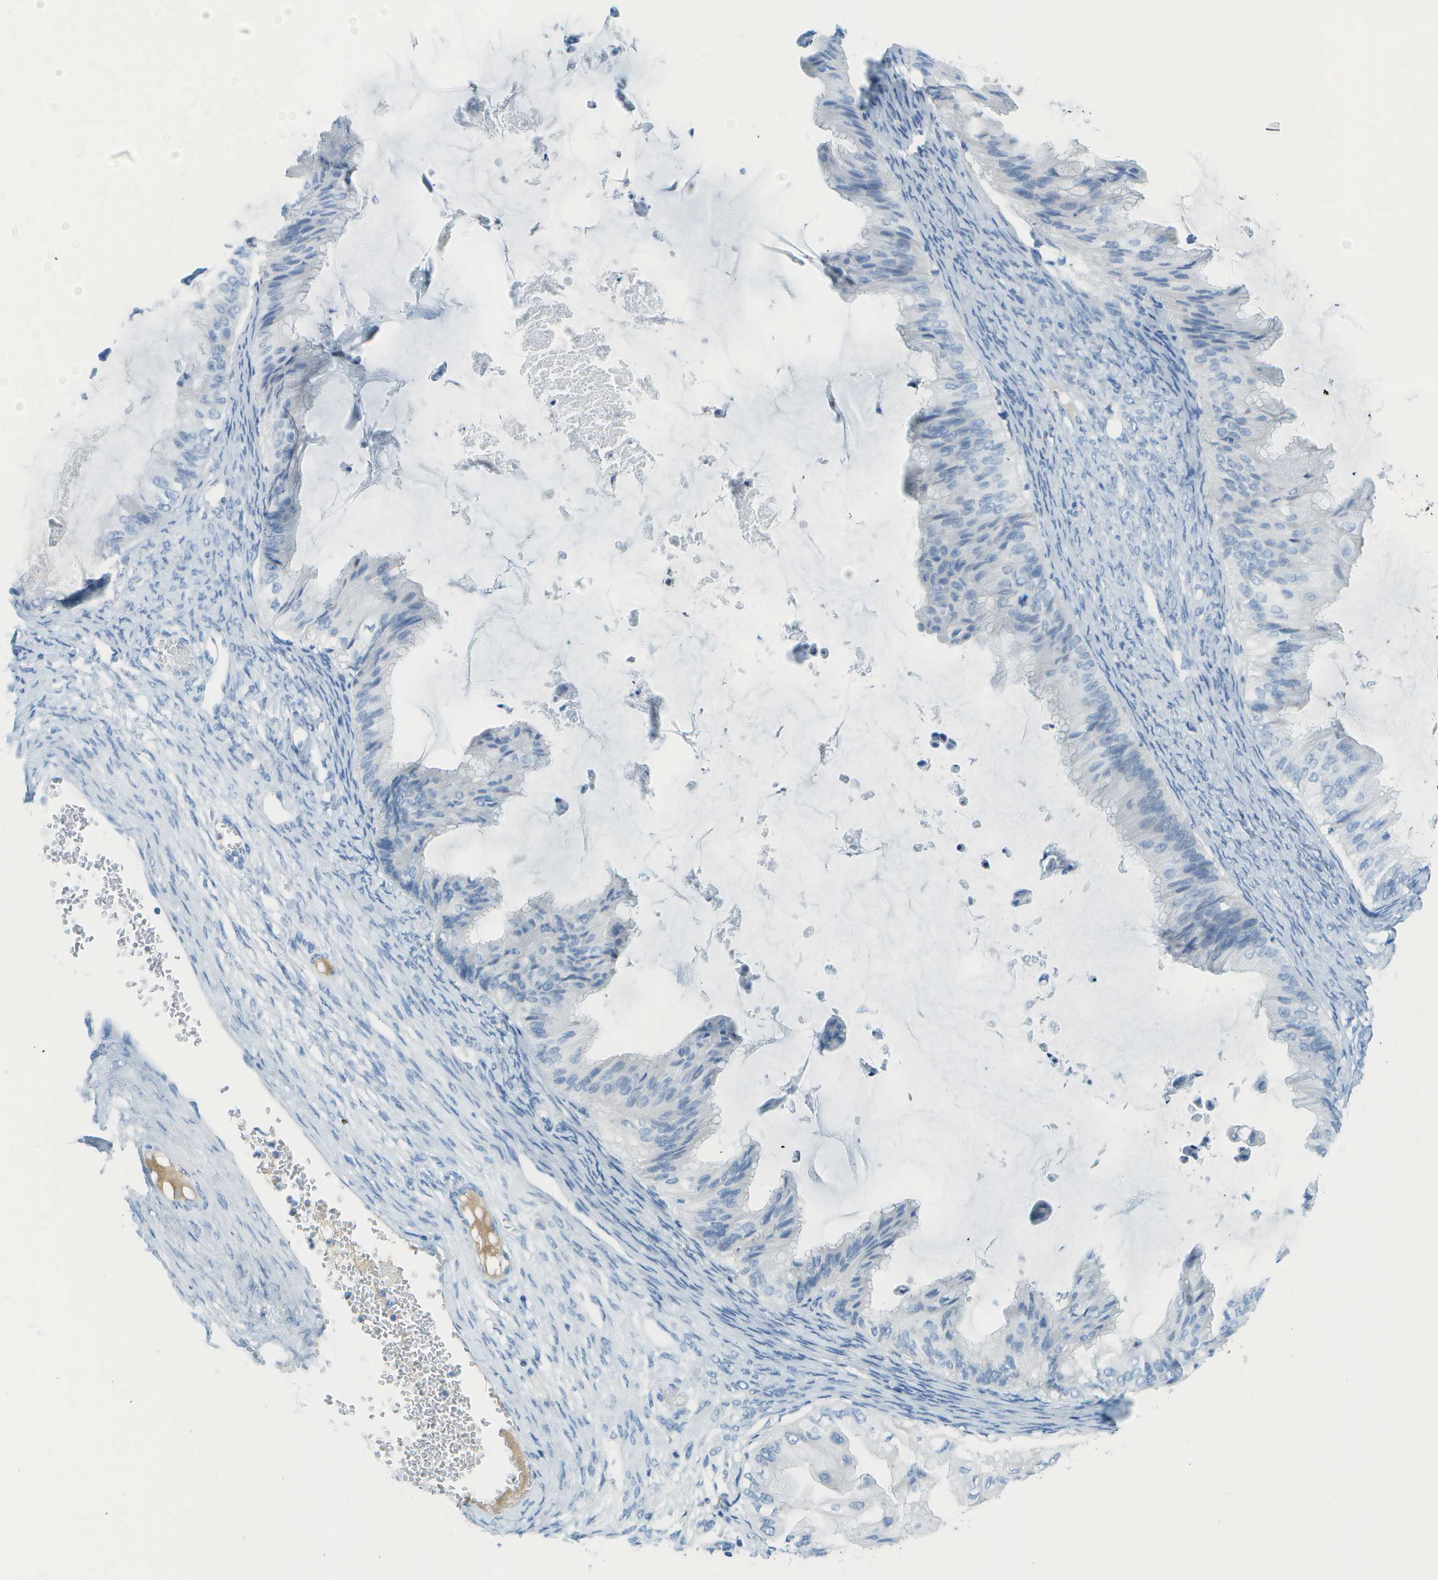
{"staining": {"intensity": "negative", "quantity": "none", "location": "none"}, "tissue": "ovarian cancer", "cell_type": "Tumor cells", "image_type": "cancer", "snomed": [{"axis": "morphology", "description": "Cystadenocarcinoma, mucinous, NOS"}, {"axis": "topography", "description": "Ovary"}], "caption": "Ovarian mucinous cystadenocarcinoma was stained to show a protein in brown. There is no significant staining in tumor cells.", "gene": "C1S", "patient": {"sex": "female", "age": 61}}